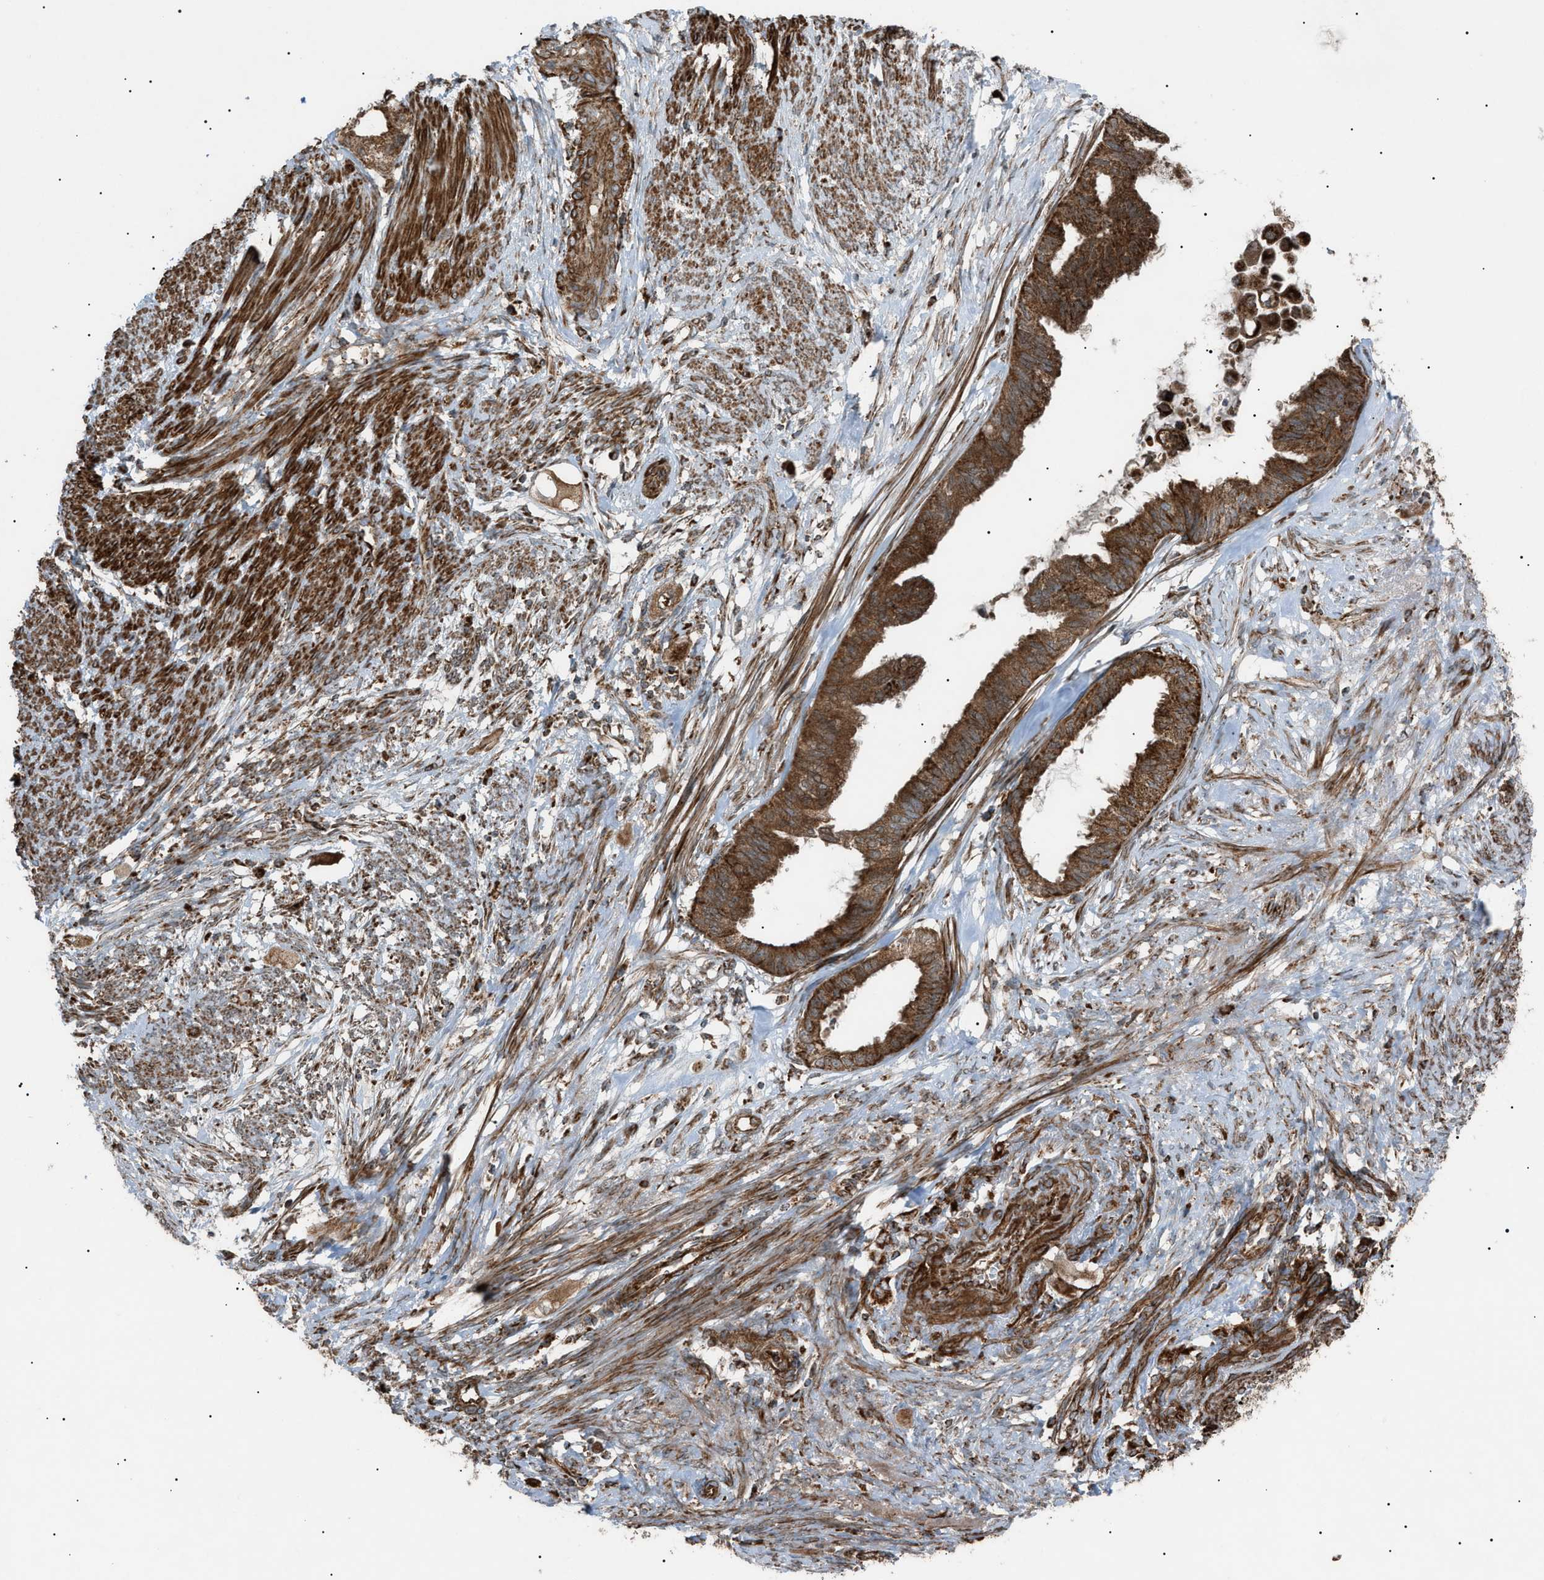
{"staining": {"intensity": "strong", "quantity": ">75%", "location": "cytoplasmic/membranous"}, "tissue": "cervical cancer", "cell_type": "Tumor cells", "image_type": "cancer", "snomed": [{"axis": "morphology", "description": "Normal tissue, NOS"}, {"axis": "morphology", "description": "Adenocarcinoma, NOS"}, {"axis": "topography", "description": "Cervix"}, {"axis": "topography", "description": "Endometrium"}], "caption": "A brown stain labels strong cytoplasmic/membranous staining of a protein in human cervical cancer (adenocarcinoma) tumor cells.", "gene": "C1GALT1C1", "patient": {"sex": "female", "age": 86}}